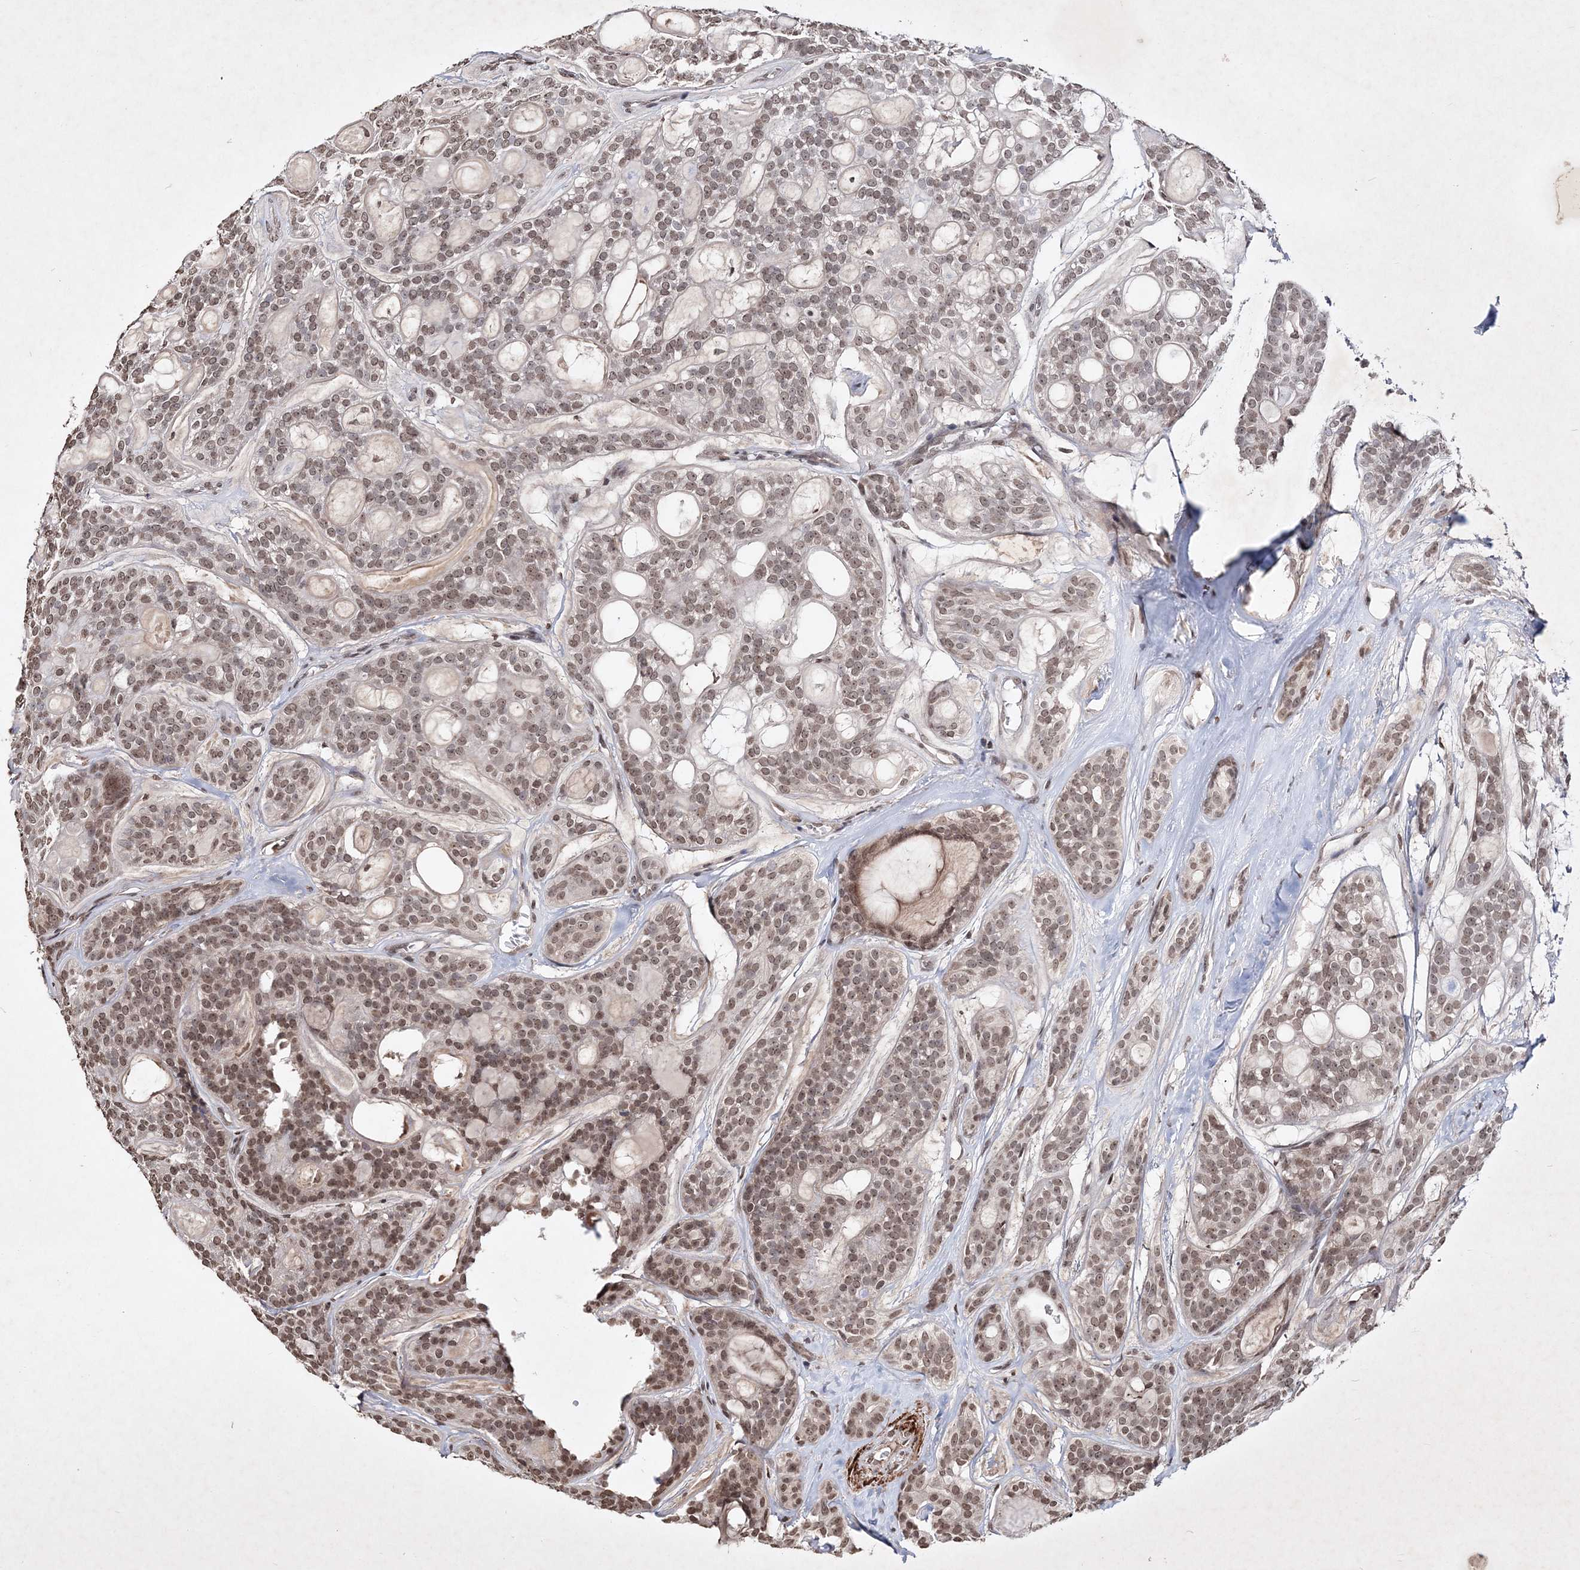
{"staining": {"intensity": "moderate", "quantity": ">75%", "location": "nuclear"}, "tissue": "head and neck cancer", "cell_type": "Tumor cells", "image_type": "cancer", "snomed": [{"axis": "morphology", "description": "Adenocarcinoma, NOS"}, {"axis": "topography", "description": "Head-Neck"}], "caption": "An image showing moderate nuclear expression in approximately >75% of tumor cells in head and neck cancer (adenocarcinoma), as visualized by brown immunohistochemical staining.", "gene": "SOWAHB", "patient": {"sex": "male", "age": 66}}